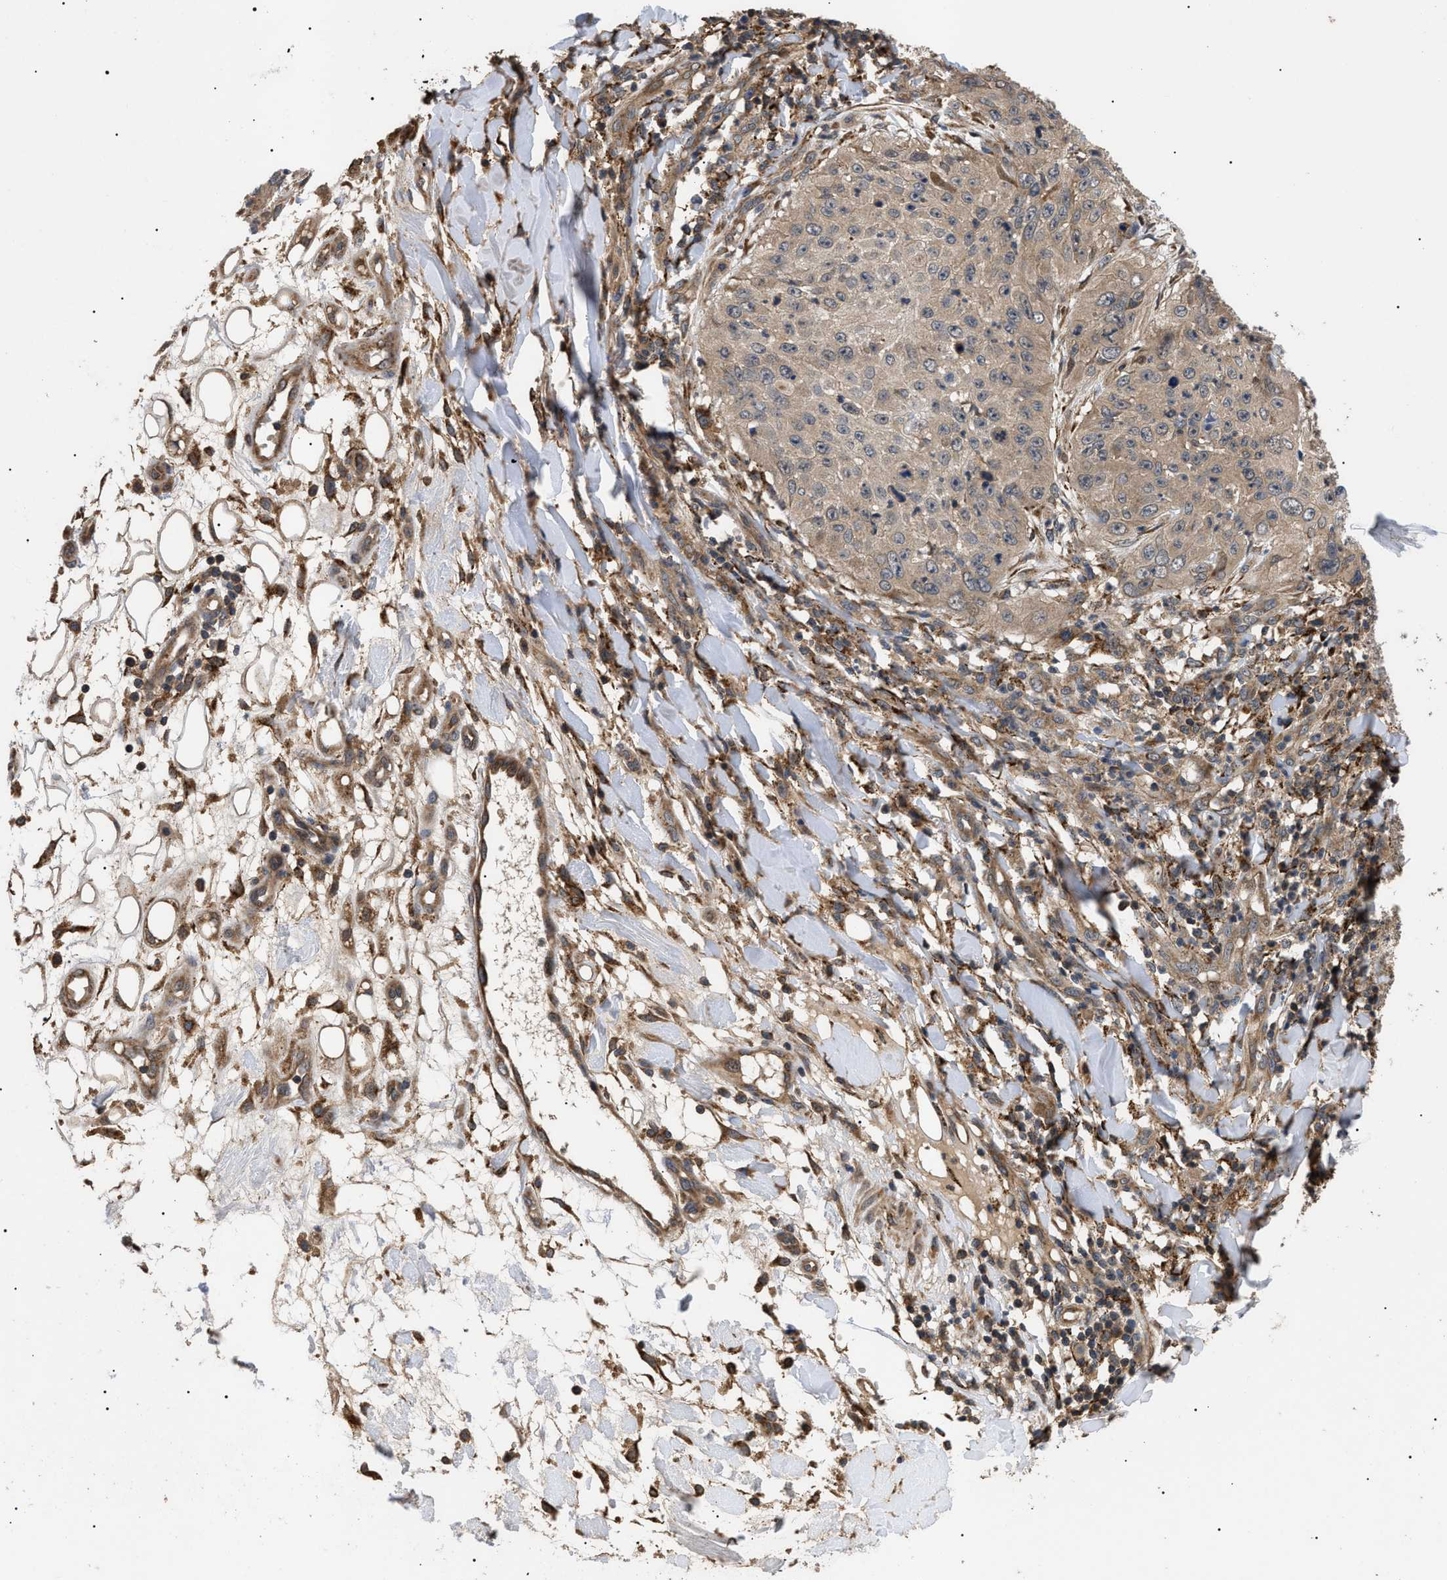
{"staining": {"intensity": "weak", "quantity": ">75%", "location": "cytoplasmic/membranous"}, "tissue": "skin cancer", "cell_type": "Tumor cells", "image_type": "cancer", "snomed": [{"axis": "morphology", "description": "Squamous cell carcinoma, NOS"}, {"axis": "topography", "description": "Skin"}], "caption": "IHC of human squamous cell carcinoma (skin) exhibits low levels of weak cytoplasmic/membranous expression in about >75% of tumor cells.", "gene": "ASTL", "patient": {"sex": "female", "age": 80}}